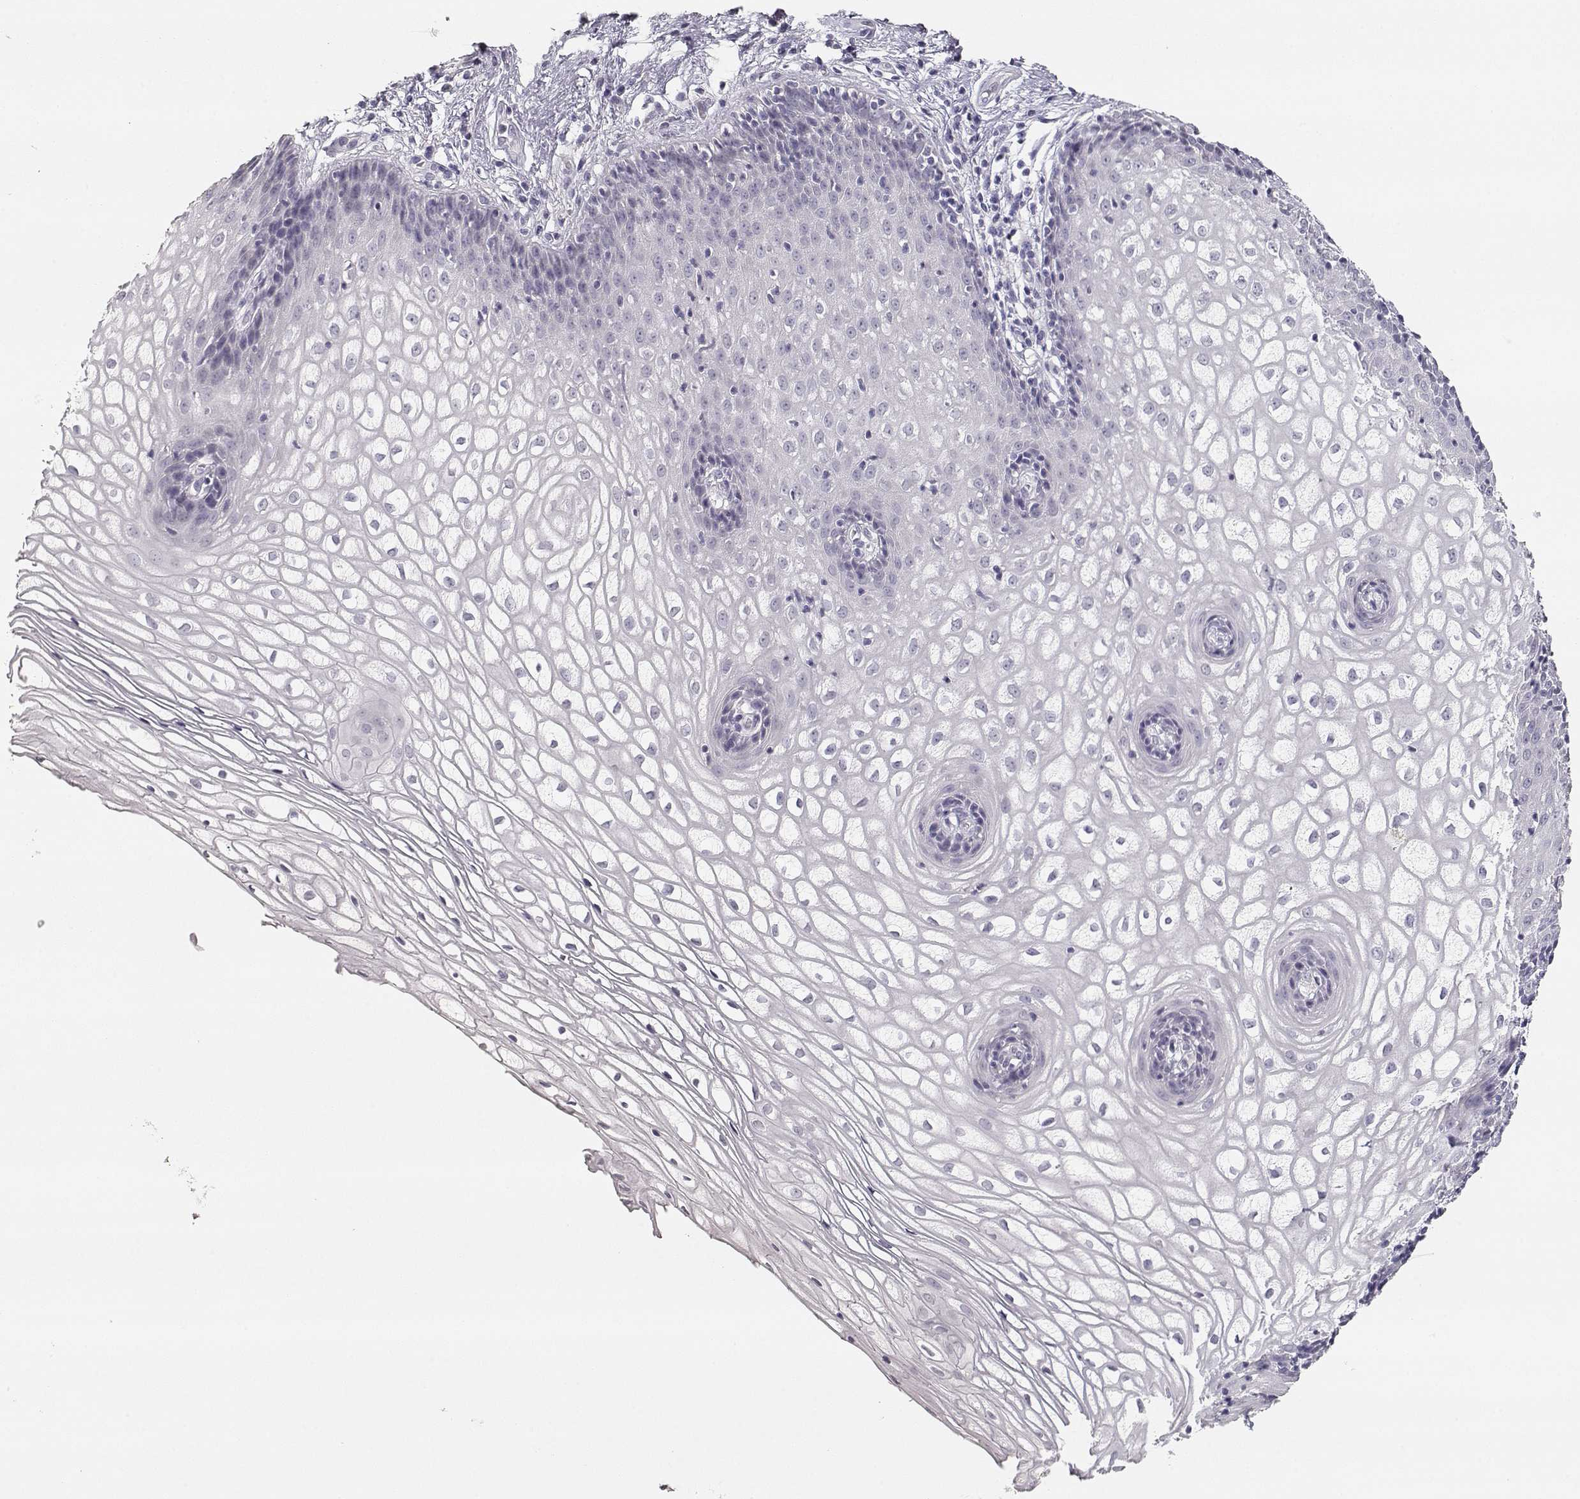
{"staining": {"intensity": "negative", "quantity": "none", "location": "none"}, "tissue": "vagina", "cell_type": "Squamous epithelial cells", "image_type": "normal", "snomed": [{"axis": "morphology", "description": "Normal tissue, NOS"}, {"axis": "topography", "description": "Vagina"}], "caption": "Immunohistochemistry micrograph of benign vagina: vagina stained with DAB (3,3'-diaminobenzidine) reveals no significant protein expression in squamous epithelial cells.", "gene": "TKTL1", "patient": {"sex": "female", "age": 34}}